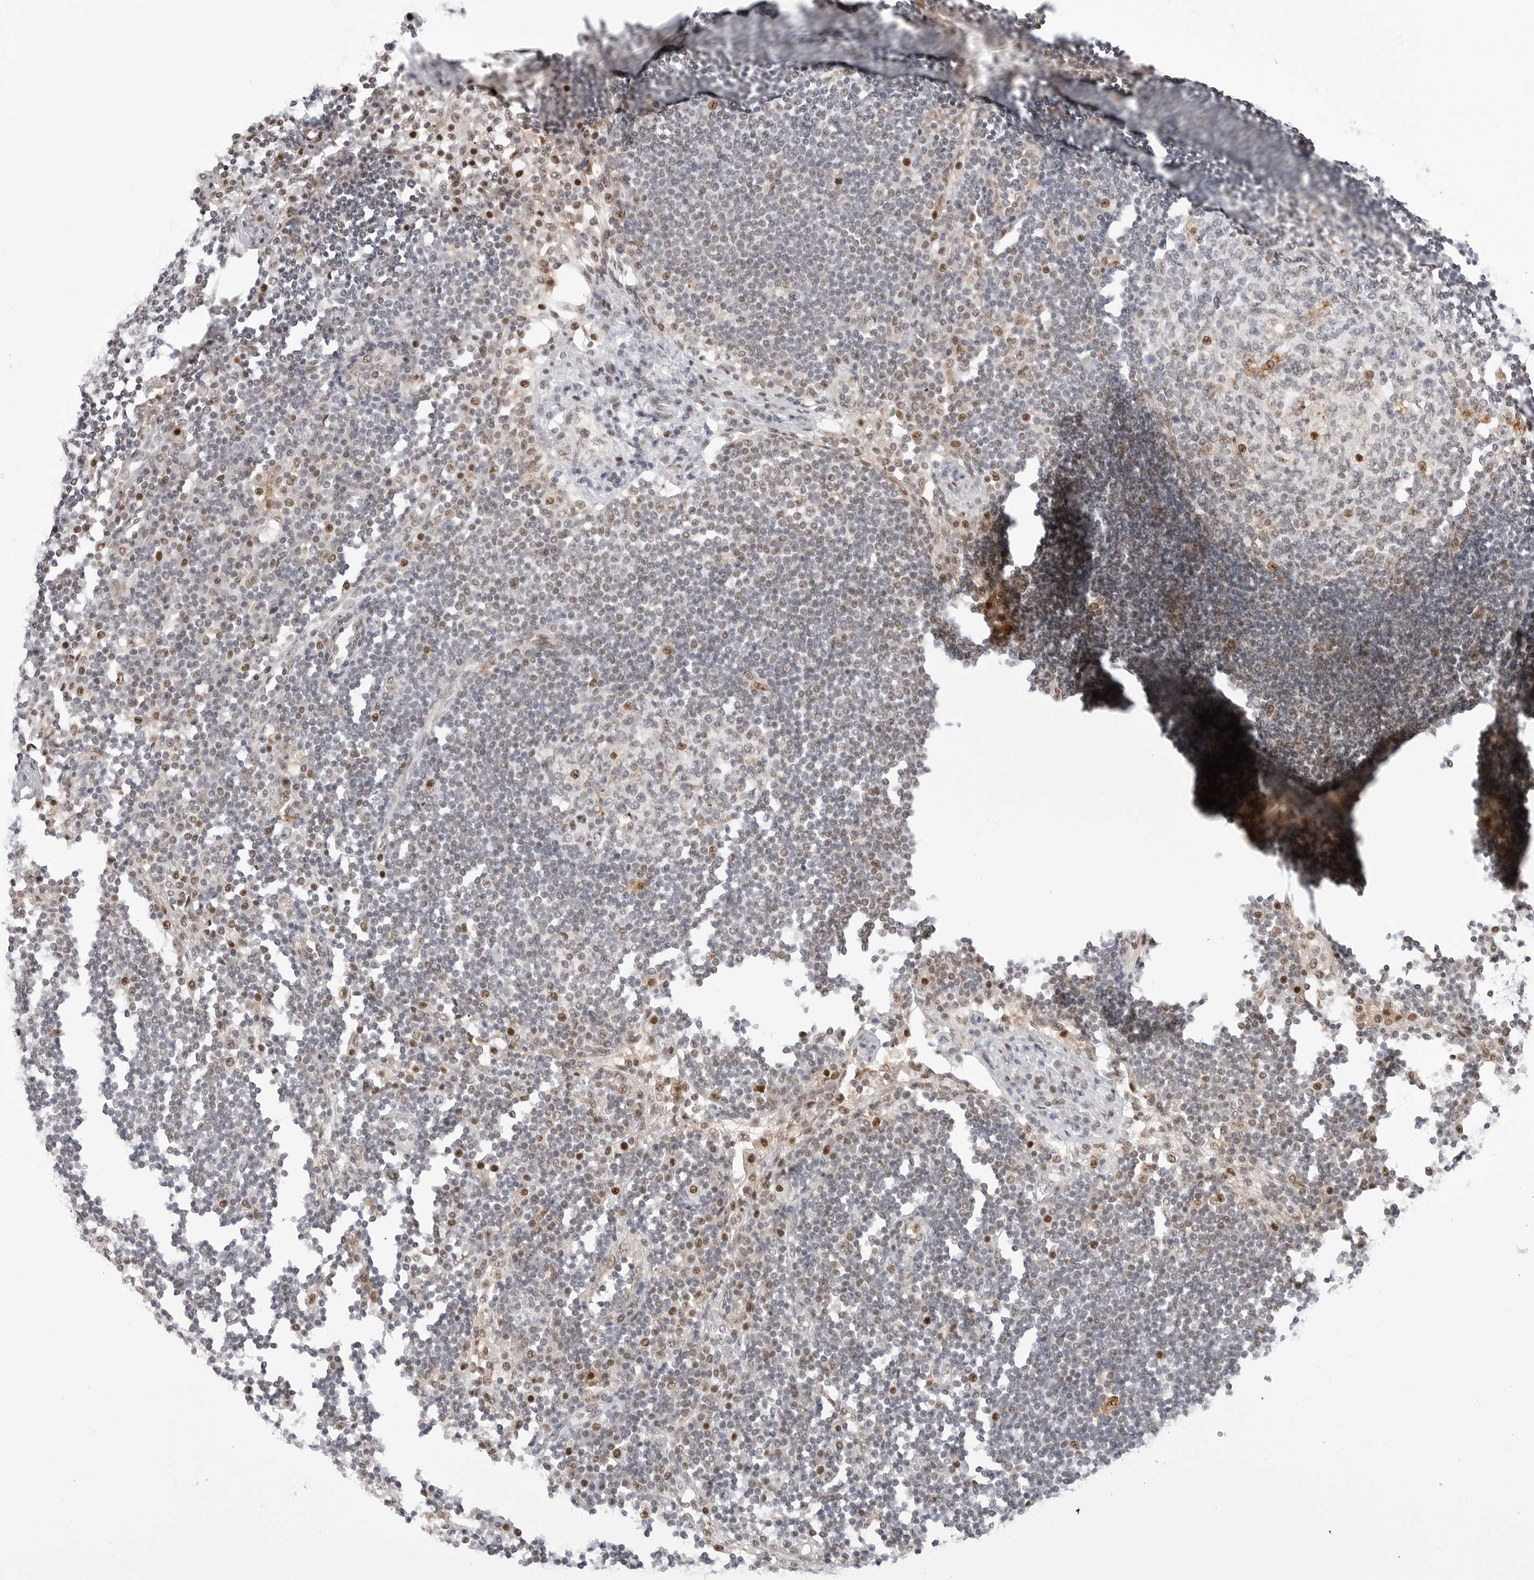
{"staining": {"intensity": "moderate", "quantity": "<25%", "location": "nuclear"}, "tissue": "lymph node", "cell_type": "Germinal center cells", "image_type": "normal", "snomed": [{"axis": "morphology", "description": "Normal tissue, NOS"}, {"axis": "topography", "description": "Lymph node"}], "caption": "Immunohistochemical staining of unremarkable human lymph node shows <25% levels of moderate nuclear protein positivity in about <25% of germinal center cells.", "gene": "C1orf162", "patient": {"sex": "female", "age": 53}}